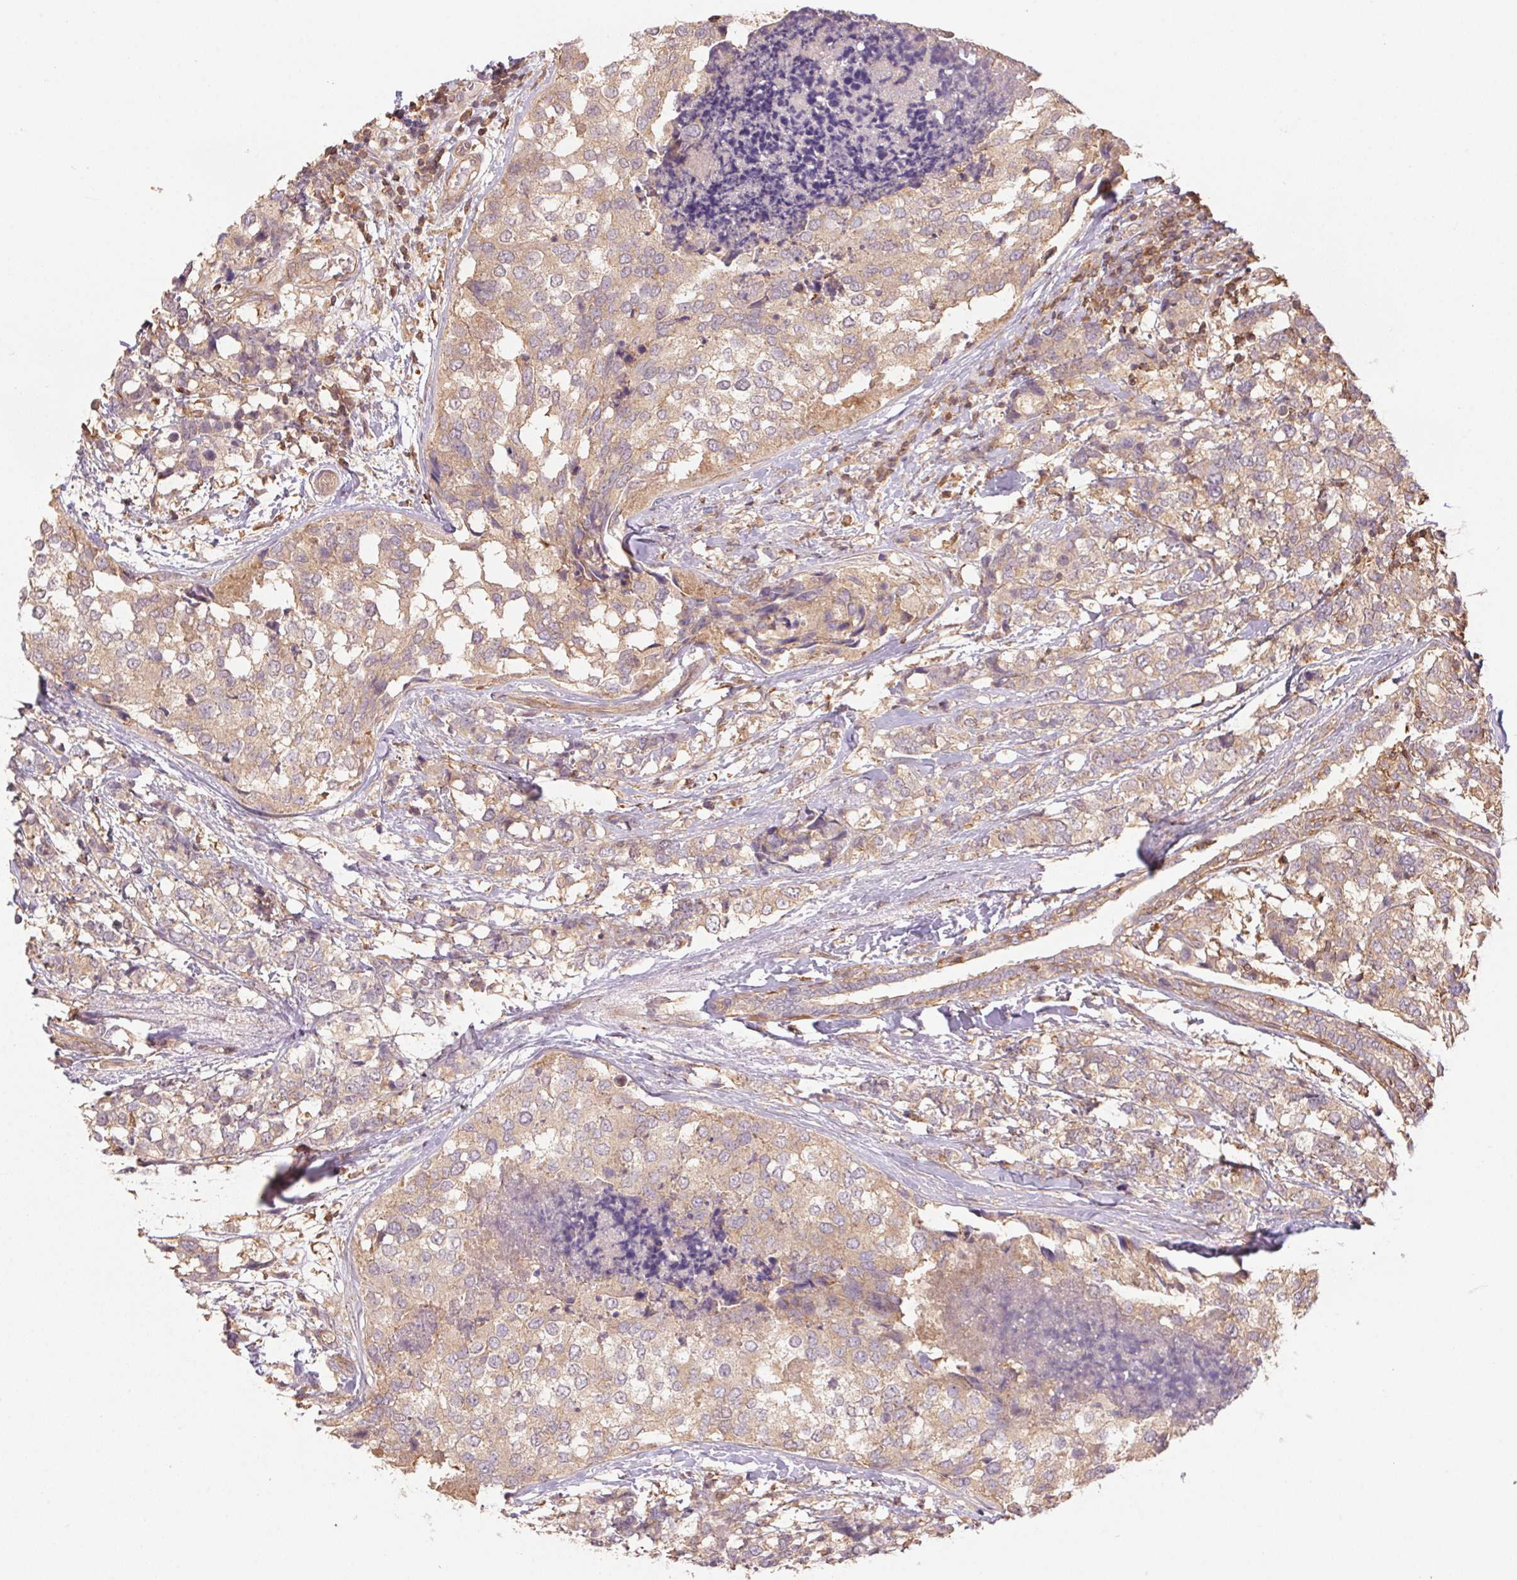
{"staining": {"intensity": "weak", "quantity": ">75%", "location": "cytoplasmic/membranous"}, "tissue": "breast cancer", "cell_type": "Tumor cells", "image_type": "cancer", "snomed": [{"axis": "morphology", "description": "Lobular carcinoma"}, {"axis": "topography", "description": "Breast"}], "caption": "Protein staining by immunohistochemistry (IHC) shows weak cytoplasmic/membranous expression in about >75% of tumor cells in lobular carcinoma (breast).", "gene": "TUBA3D", "patient": {"sex": "female", "age": 59}}